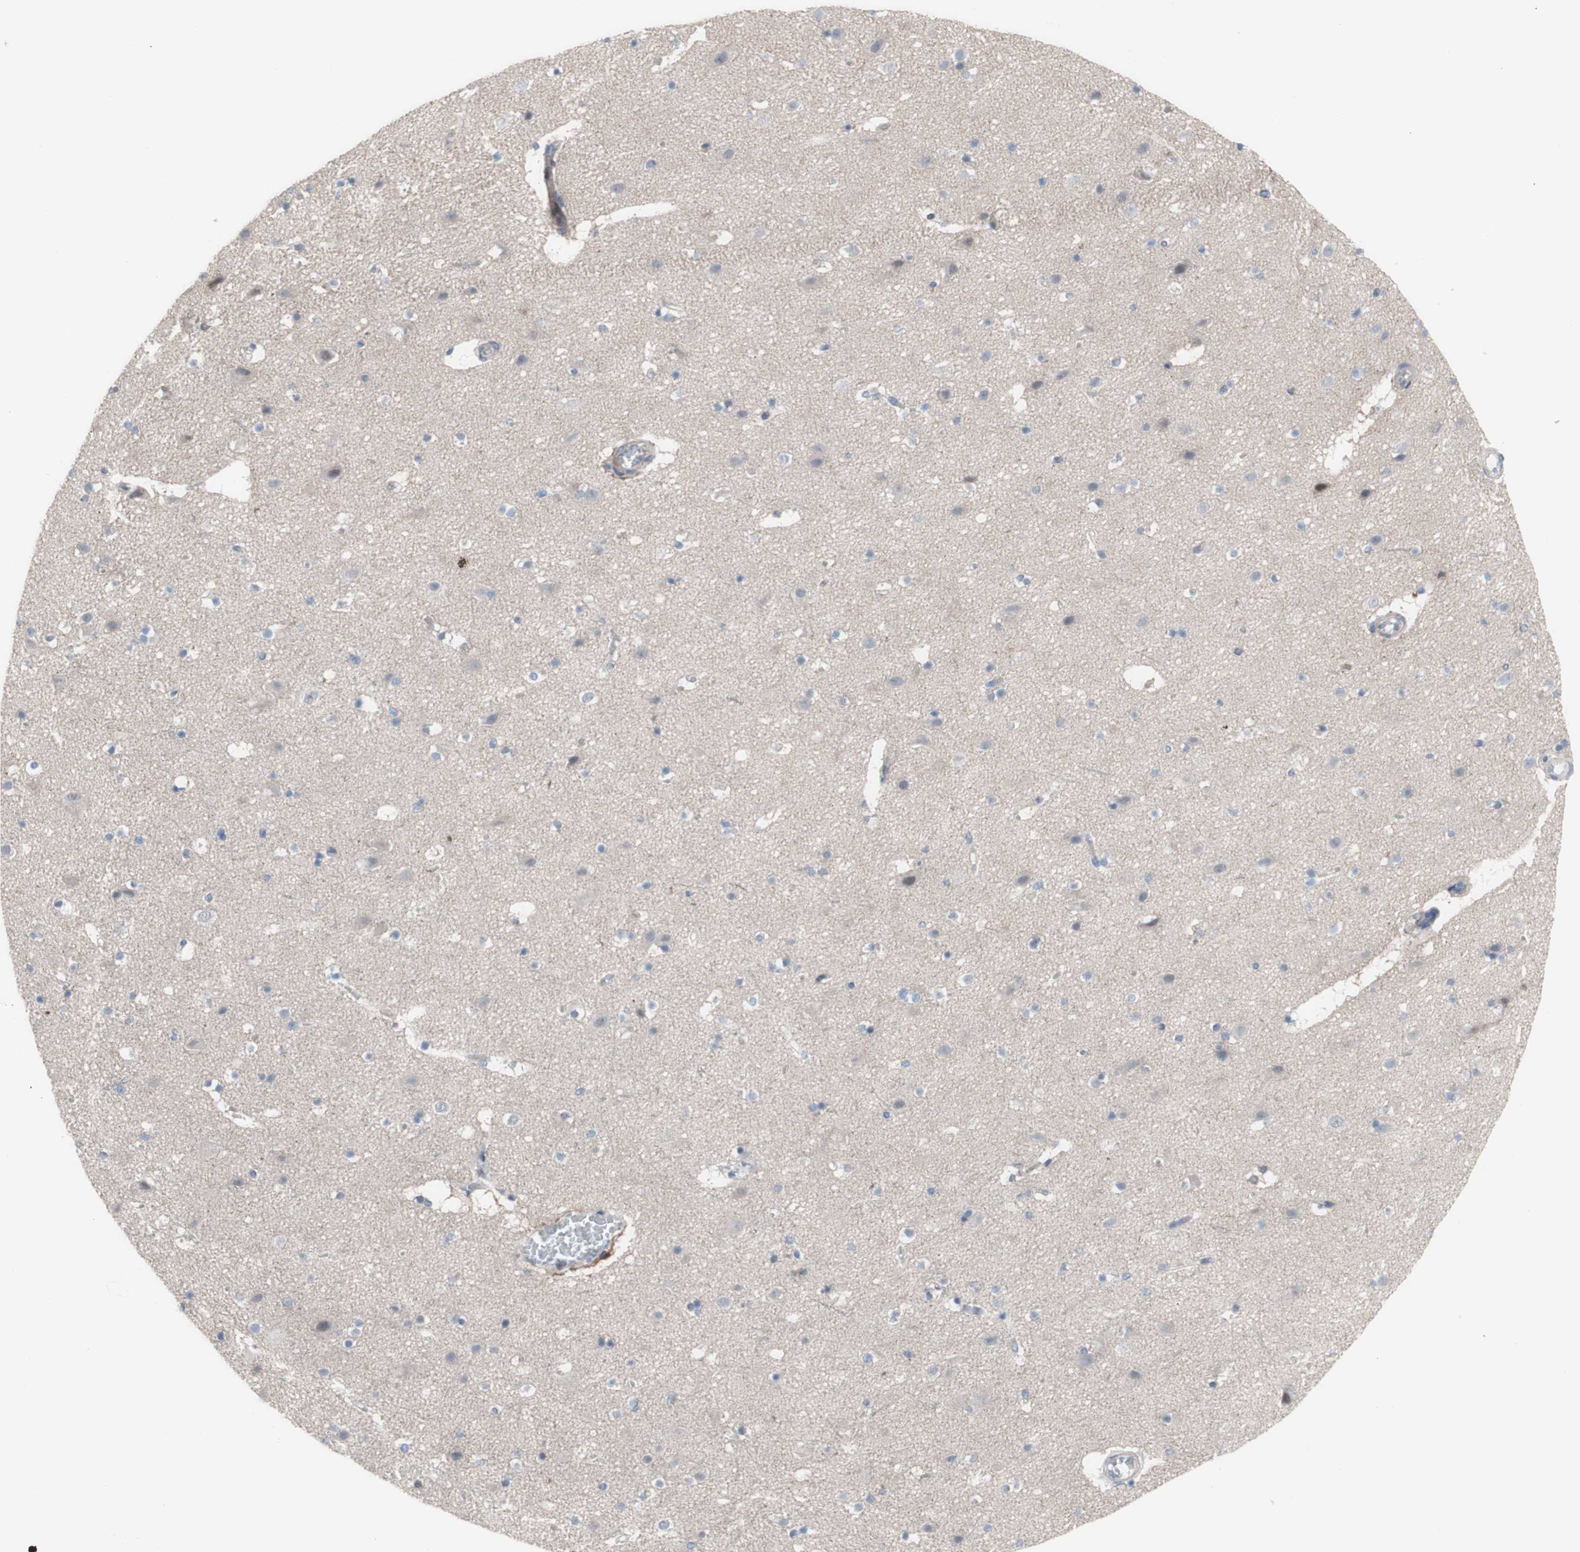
{"staining": {"intensity": "negative", "quantity": "none", "location": "none"}, "tissue": "cerebral cortex", "cell_type": "Endothelial cells", "image_type": "normal", "snomed": [{"axis": "morphology", "description": "Normal tissue, NOS"}, {"axis": "topography", "description": "Cerebral cortex"}], "caption": "IHC of unremarkable human cerebral cortex exhibits no staining in endothelial cells.", "gene": "PHTF2", "patient": {"sex": "male", "age": 45}}